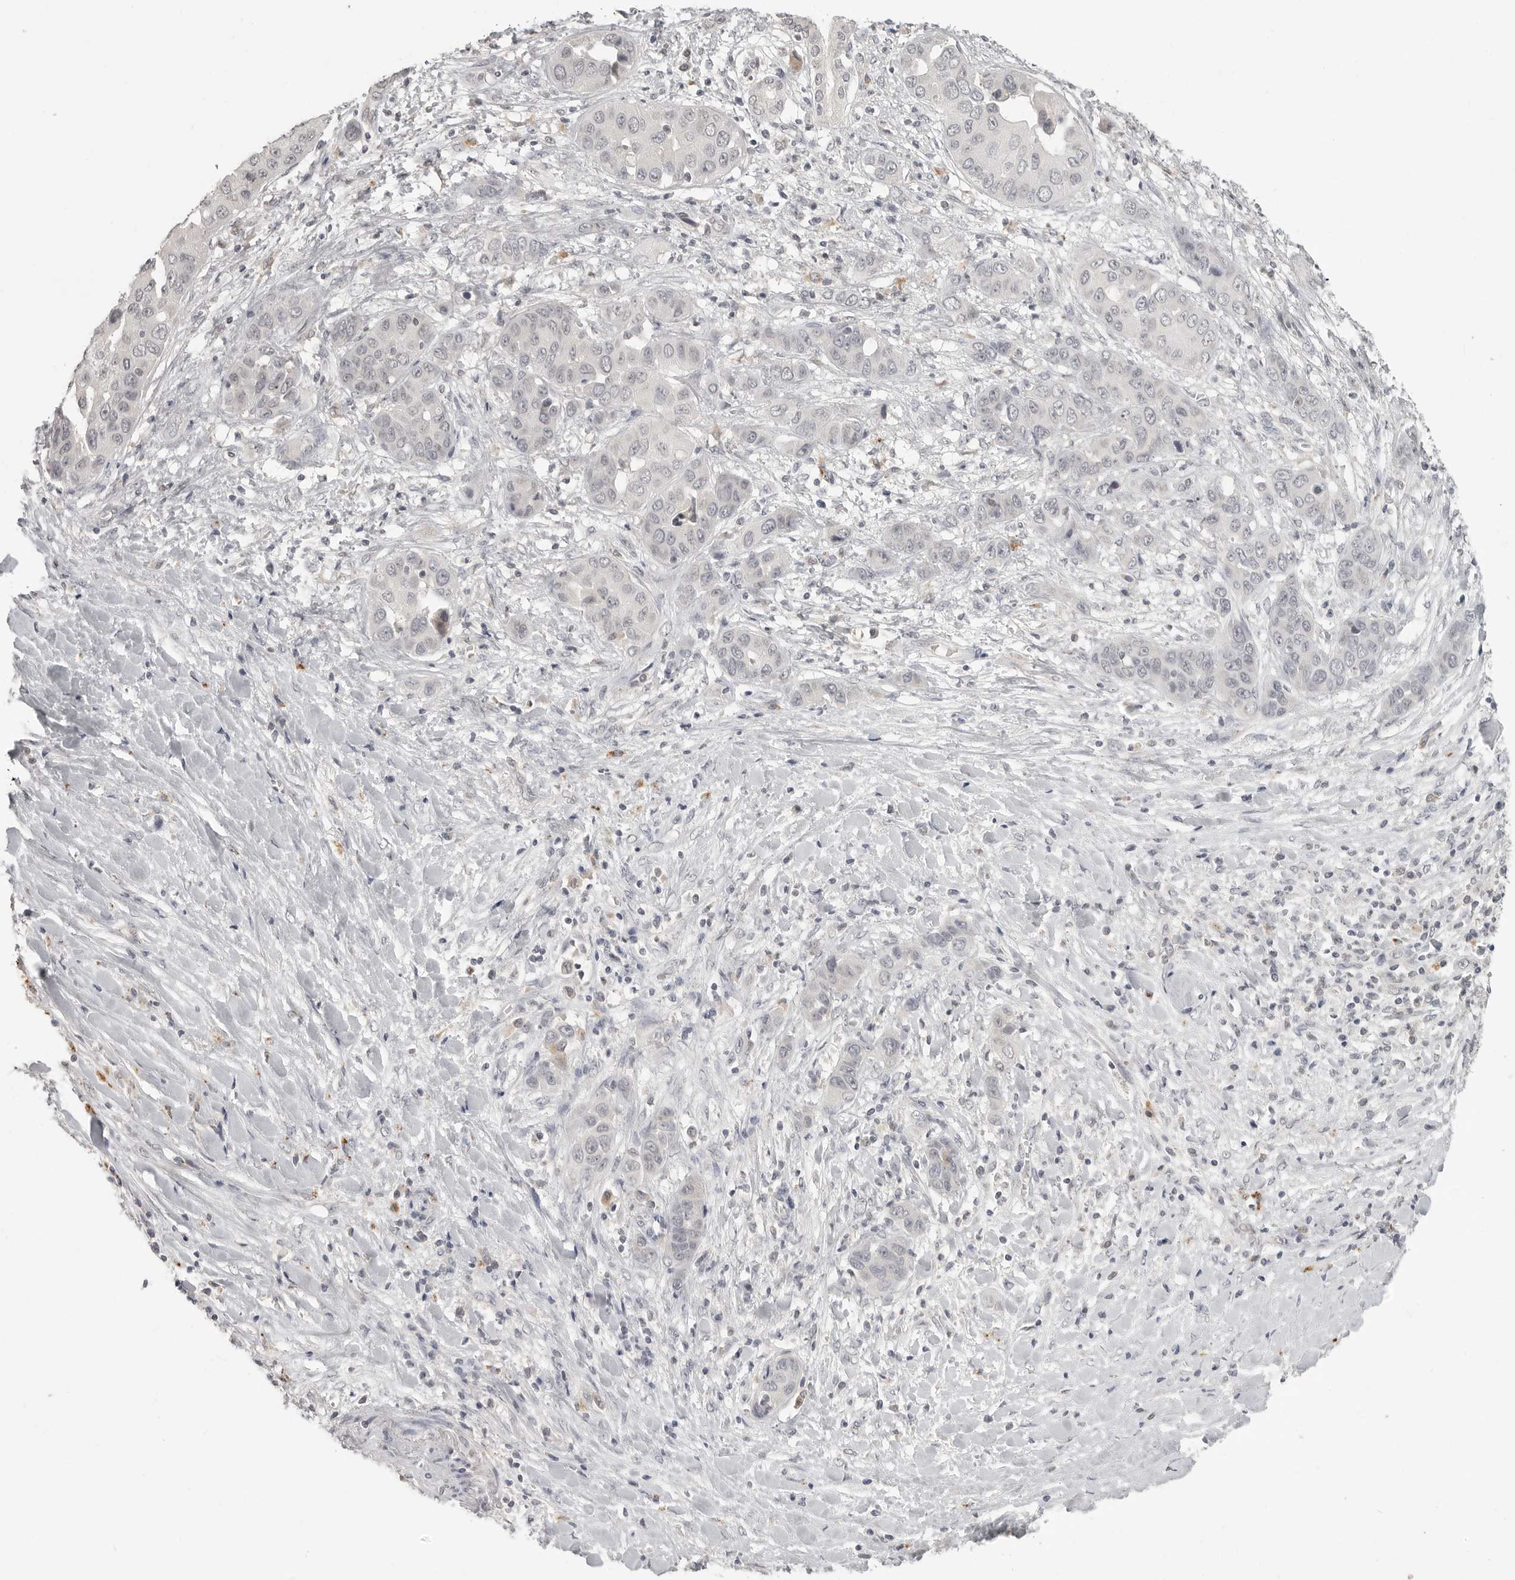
{"staining": {"intensity": "negative", "quantity": "none", "location": "none"}, "tissue": "liver cancer", "cell_type": "Tumor cells", "image_type": "cancer", "snomed": [{"axis": "morphology", "description": "Cholangiocarcinoma"}, {"axis": "topography", "description": "Liver"}], "caption": "The immunohistochemistry histopathology image has no significant positivity in tumor cells of liver cholangiocarcinoma tissue.", "gene": "PRSS1", "patient": {"sex": "female", "age": 52}}